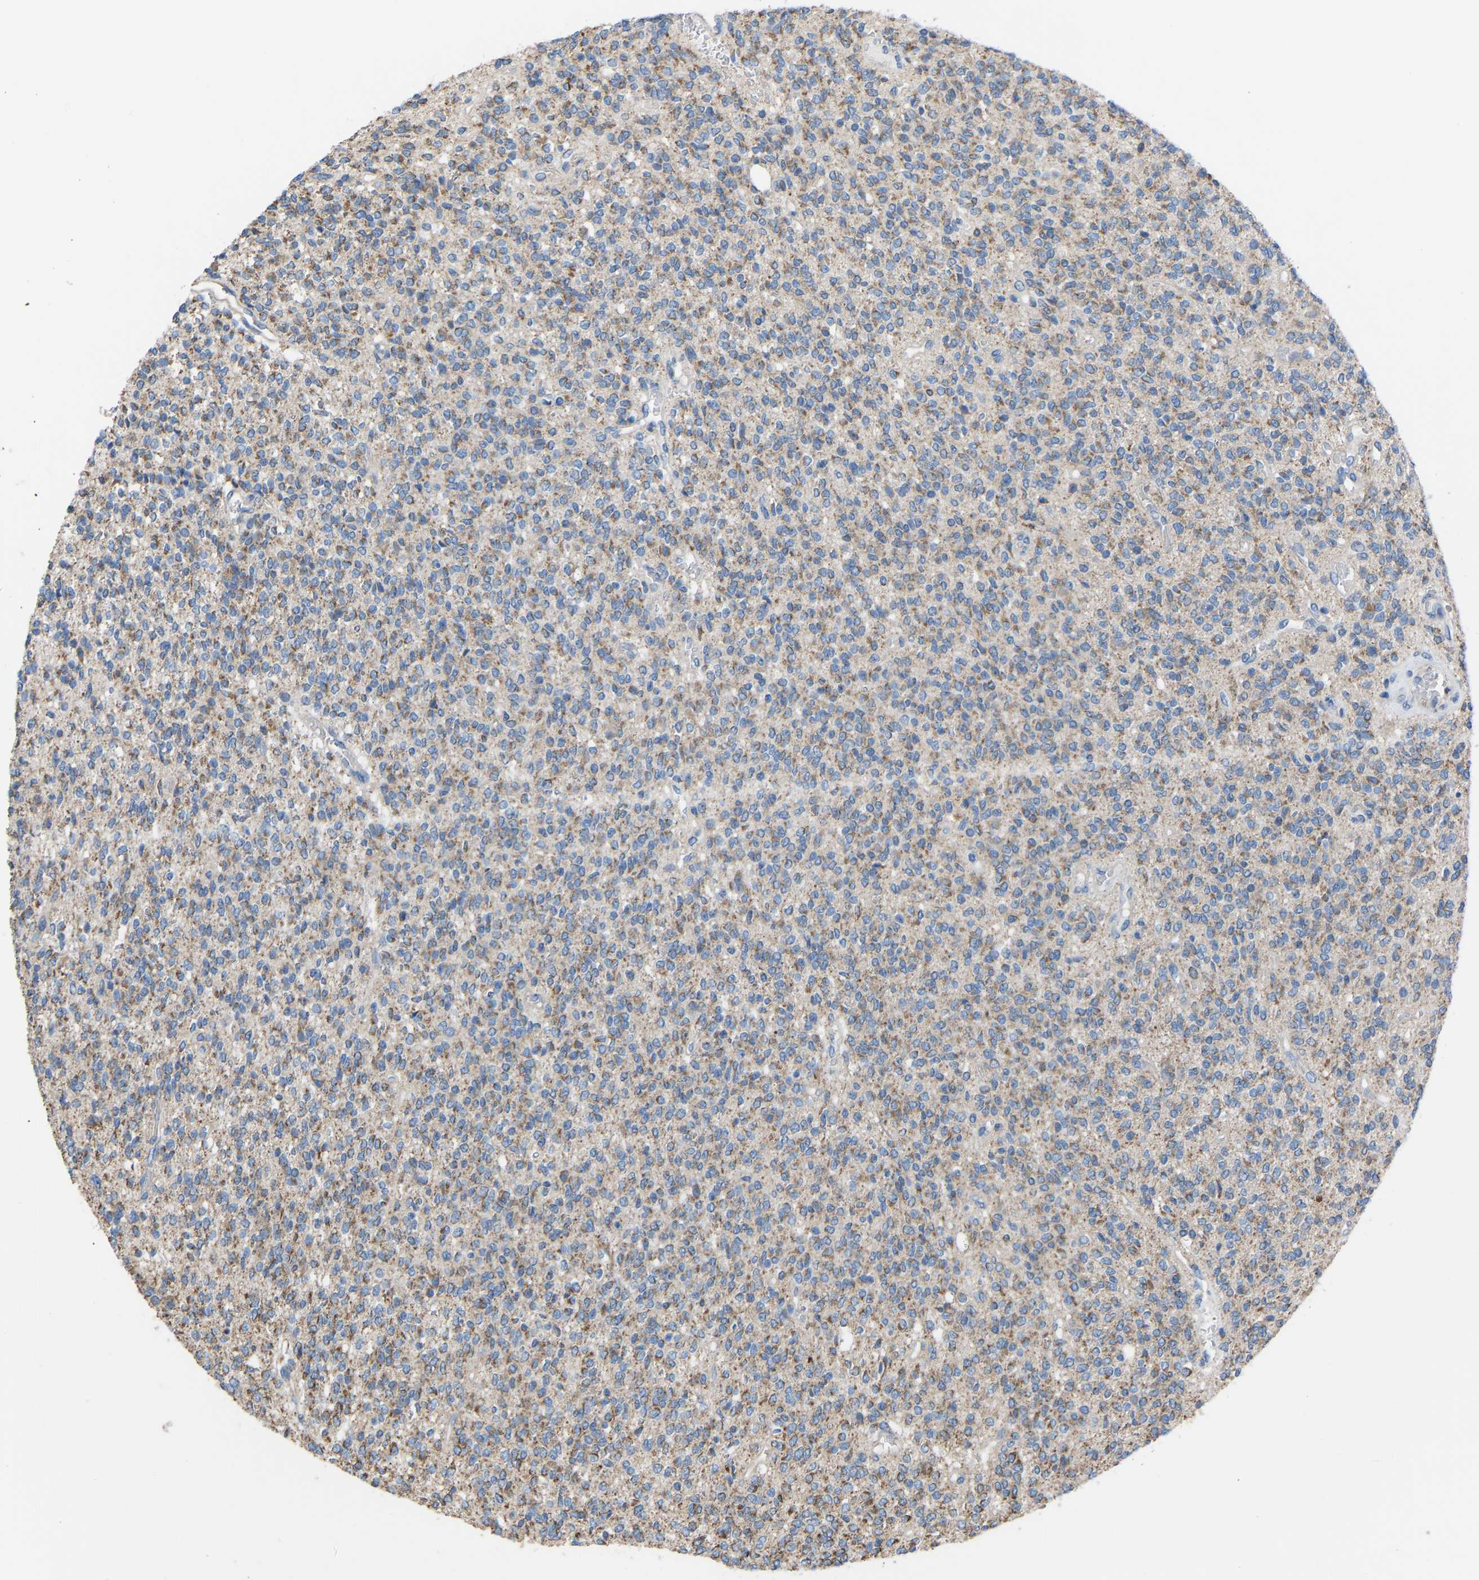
{"staining": {"intensity": "weak", "quantity": ">75%", "location": "cytoplasmic/membranous"}, "tissue": "glioma", "cell_type": "Tumor cells", "image_type": "cancer", "snomed": [{"axis": "morphology", "description": "Glioma, malignant, High grade"}, {"axis": "topography", "description": "Brain"}], "caption": "Glioma stained for a protein (brown) shows weak cytoplasmic/membranous positive positivity in about >75% of tumor cells.", "gene": "BCL10", "patient": {"sex": "male", "age": 34}}